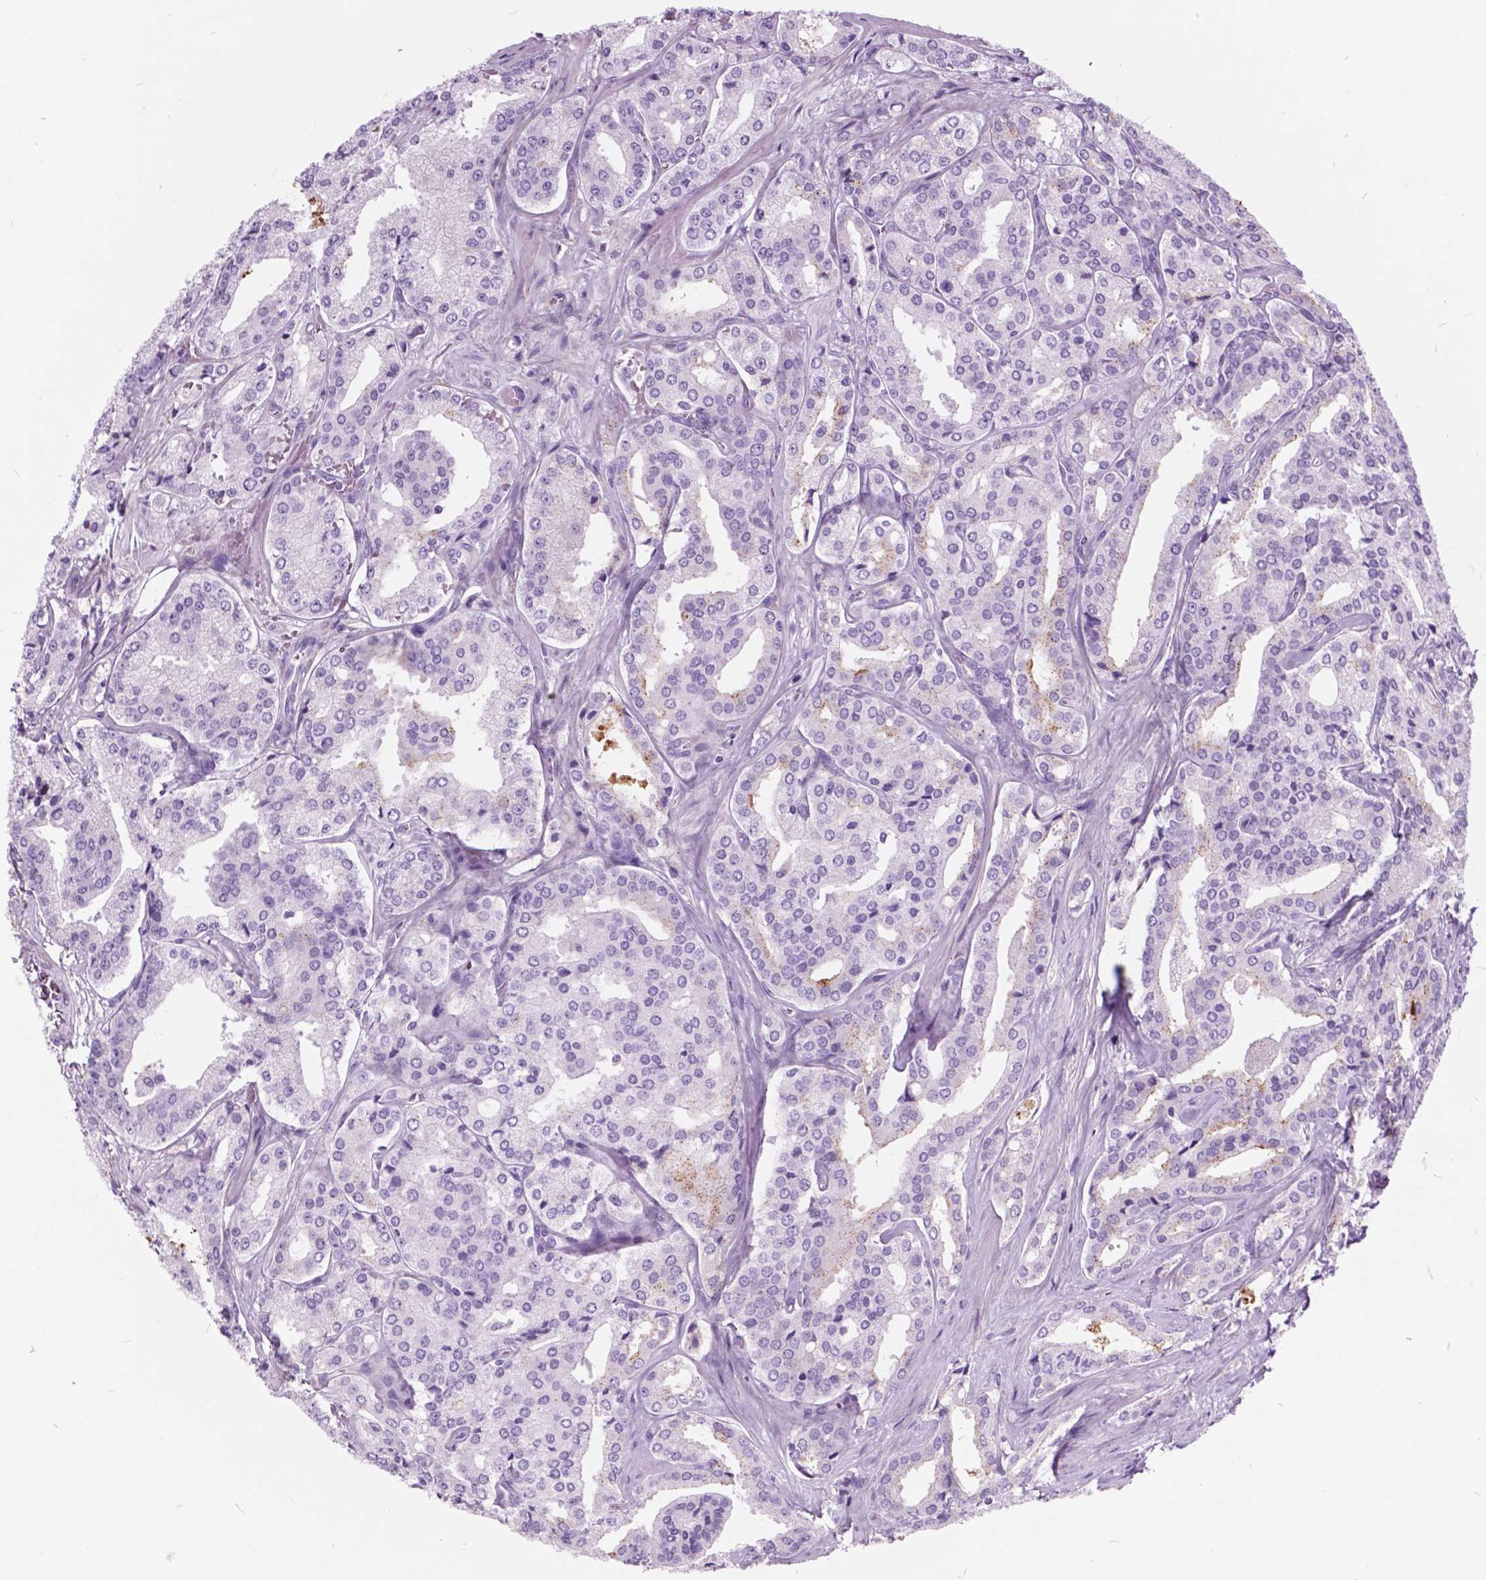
{"staining": {"intensity": "negative", "quantity": "none", "location": "none"}, "tissue": "prostate cancer", "cell_type": "Tumor cells", "image_type": "cancer", "snomed": [{"axis": "morphology", "description": "Adenocarcinoma, Low grade"}, {"axis": "topography", "description": "Prostate"}], "caption": "IHC photomicrograph of human low-grade adenocarcinoma (prostate) stained for a protein (brown), which reveals no positivity in tumor cells.", "gene": "GDF9", "patient": {"sex": "male", "age": 56}}